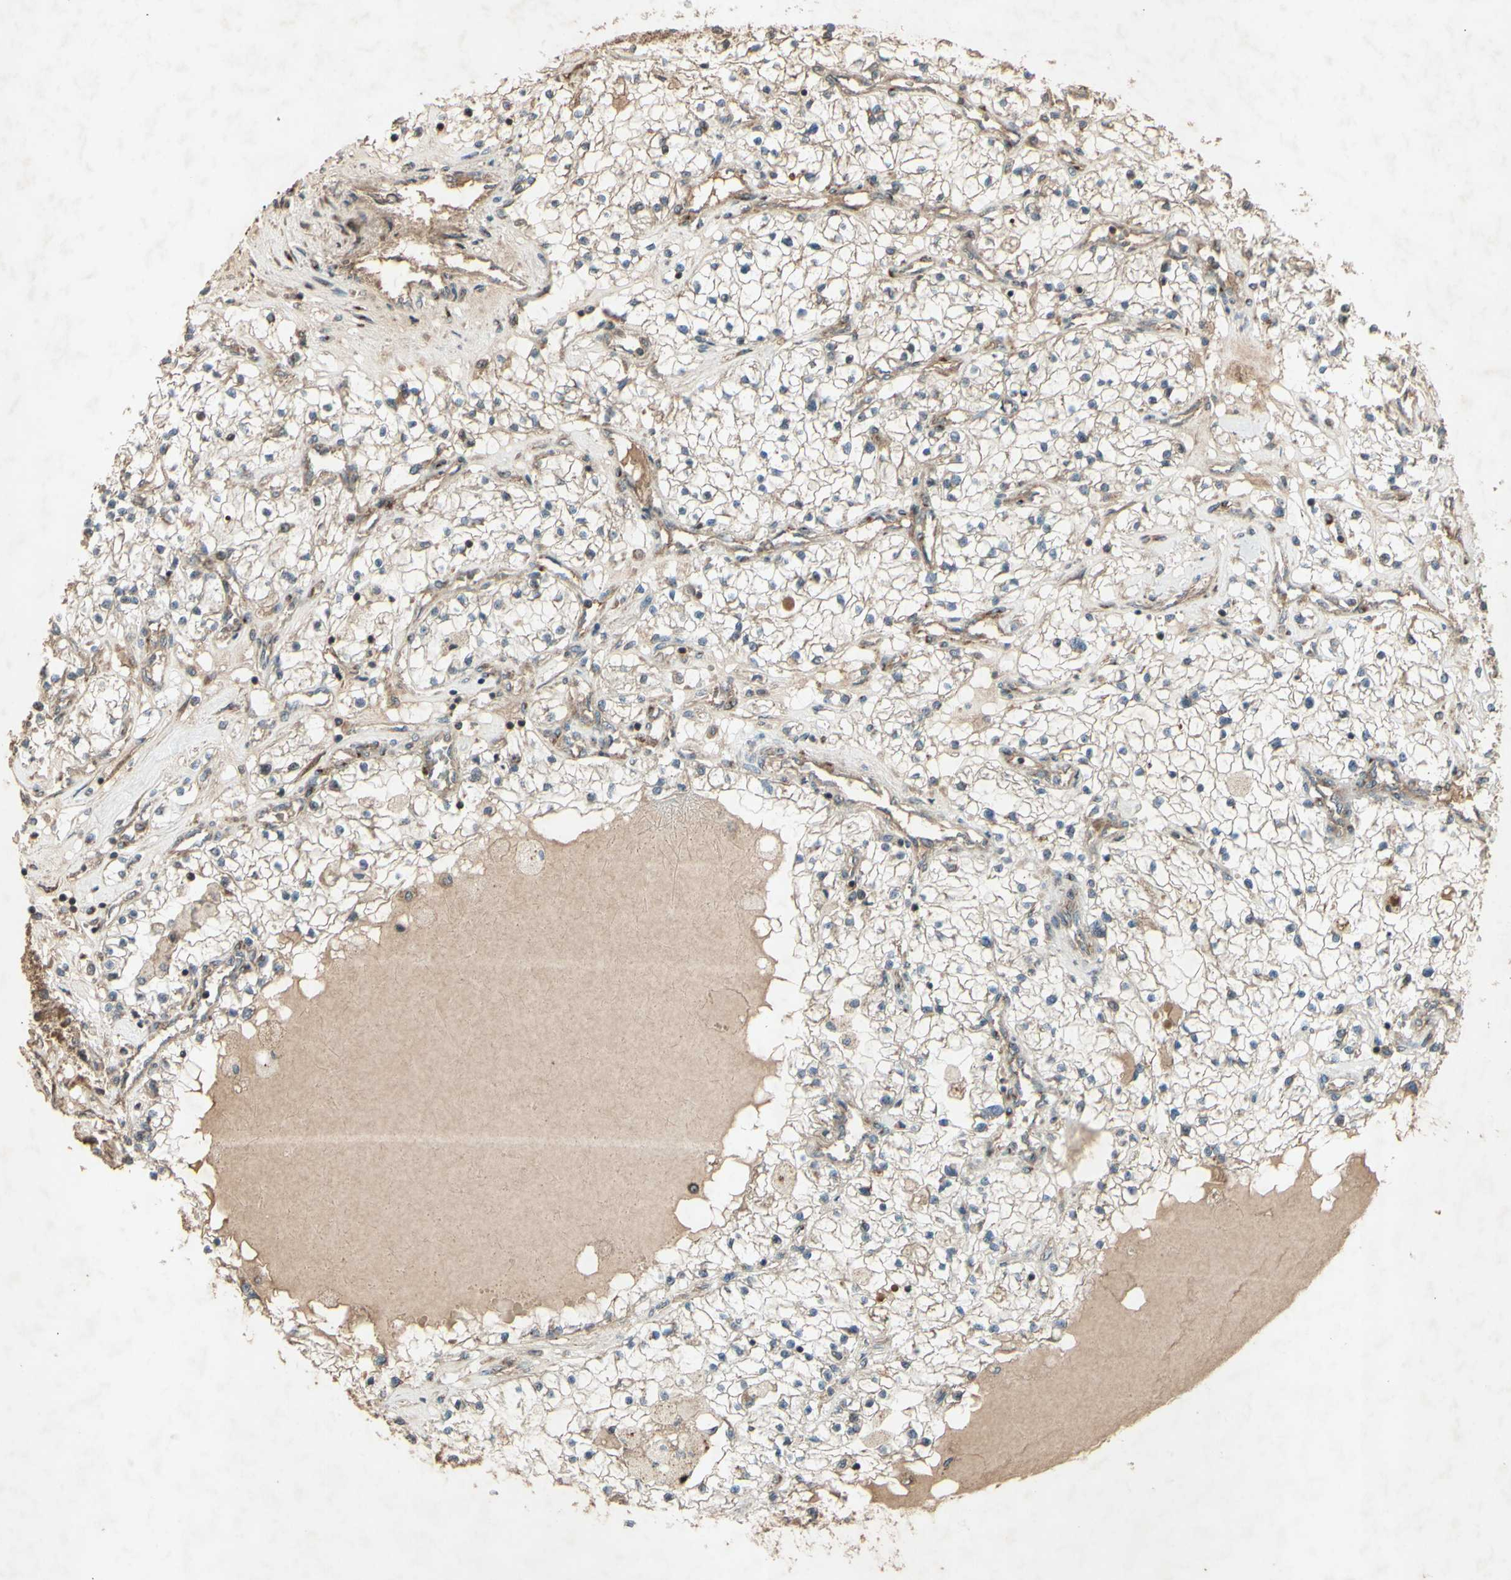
{"staining": {"intensity": "weak", "quantity": ">75%", "location": "cytoplasmic/membranous"}, "tissue": "renal cancer", "cell_type": "Tumor cells", "image_type": "cancer", "snomed": [{"axis": "morphology", "description": "Adenocarcinoma, NOS"}, {"axis": "topography", "description": "Kidney"}], "caption": "An immunohistochemistry image of tumor tissue is shown. Protein staining in brown highlights weak cytoplasmic/membranous positivity in renal cancer within tumor cells.", "gene": "AP1G1", "patient": {"sex": "male", "age": 68}}